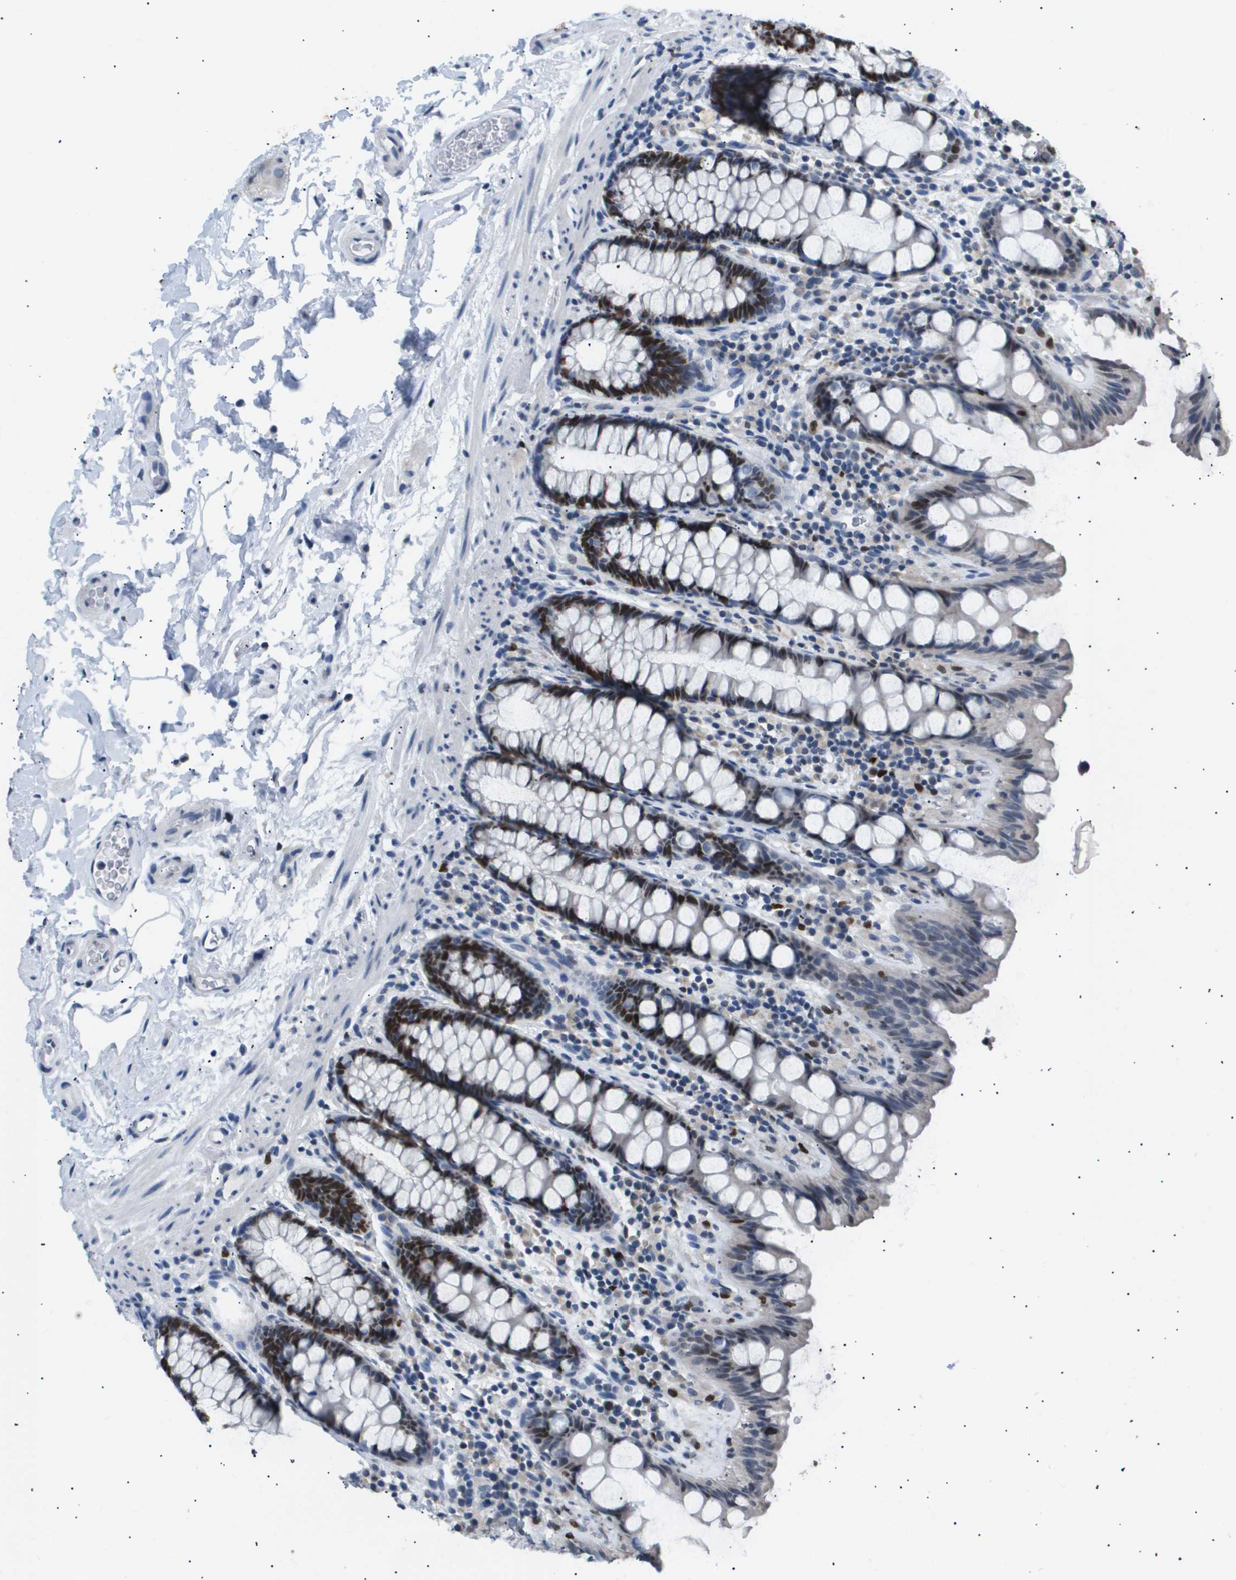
{"staining": {"intensity": "negative", "quantity": "none", "location": "none"}, "tissue": "colon", "cell_type": "Endothelial cells", "image_type": "normal", "snomed": [{"axis": "morphology", "description": "Normal tissue, NOS"}, {"axis": "topography", "description": "Colon"}], "caption": "Human colon stained for a protein using immunohistochemistry displays no positivity in endothelial cells.", "gene": "ANAPC2", "patient": {"sex": "female", "age": 80}}